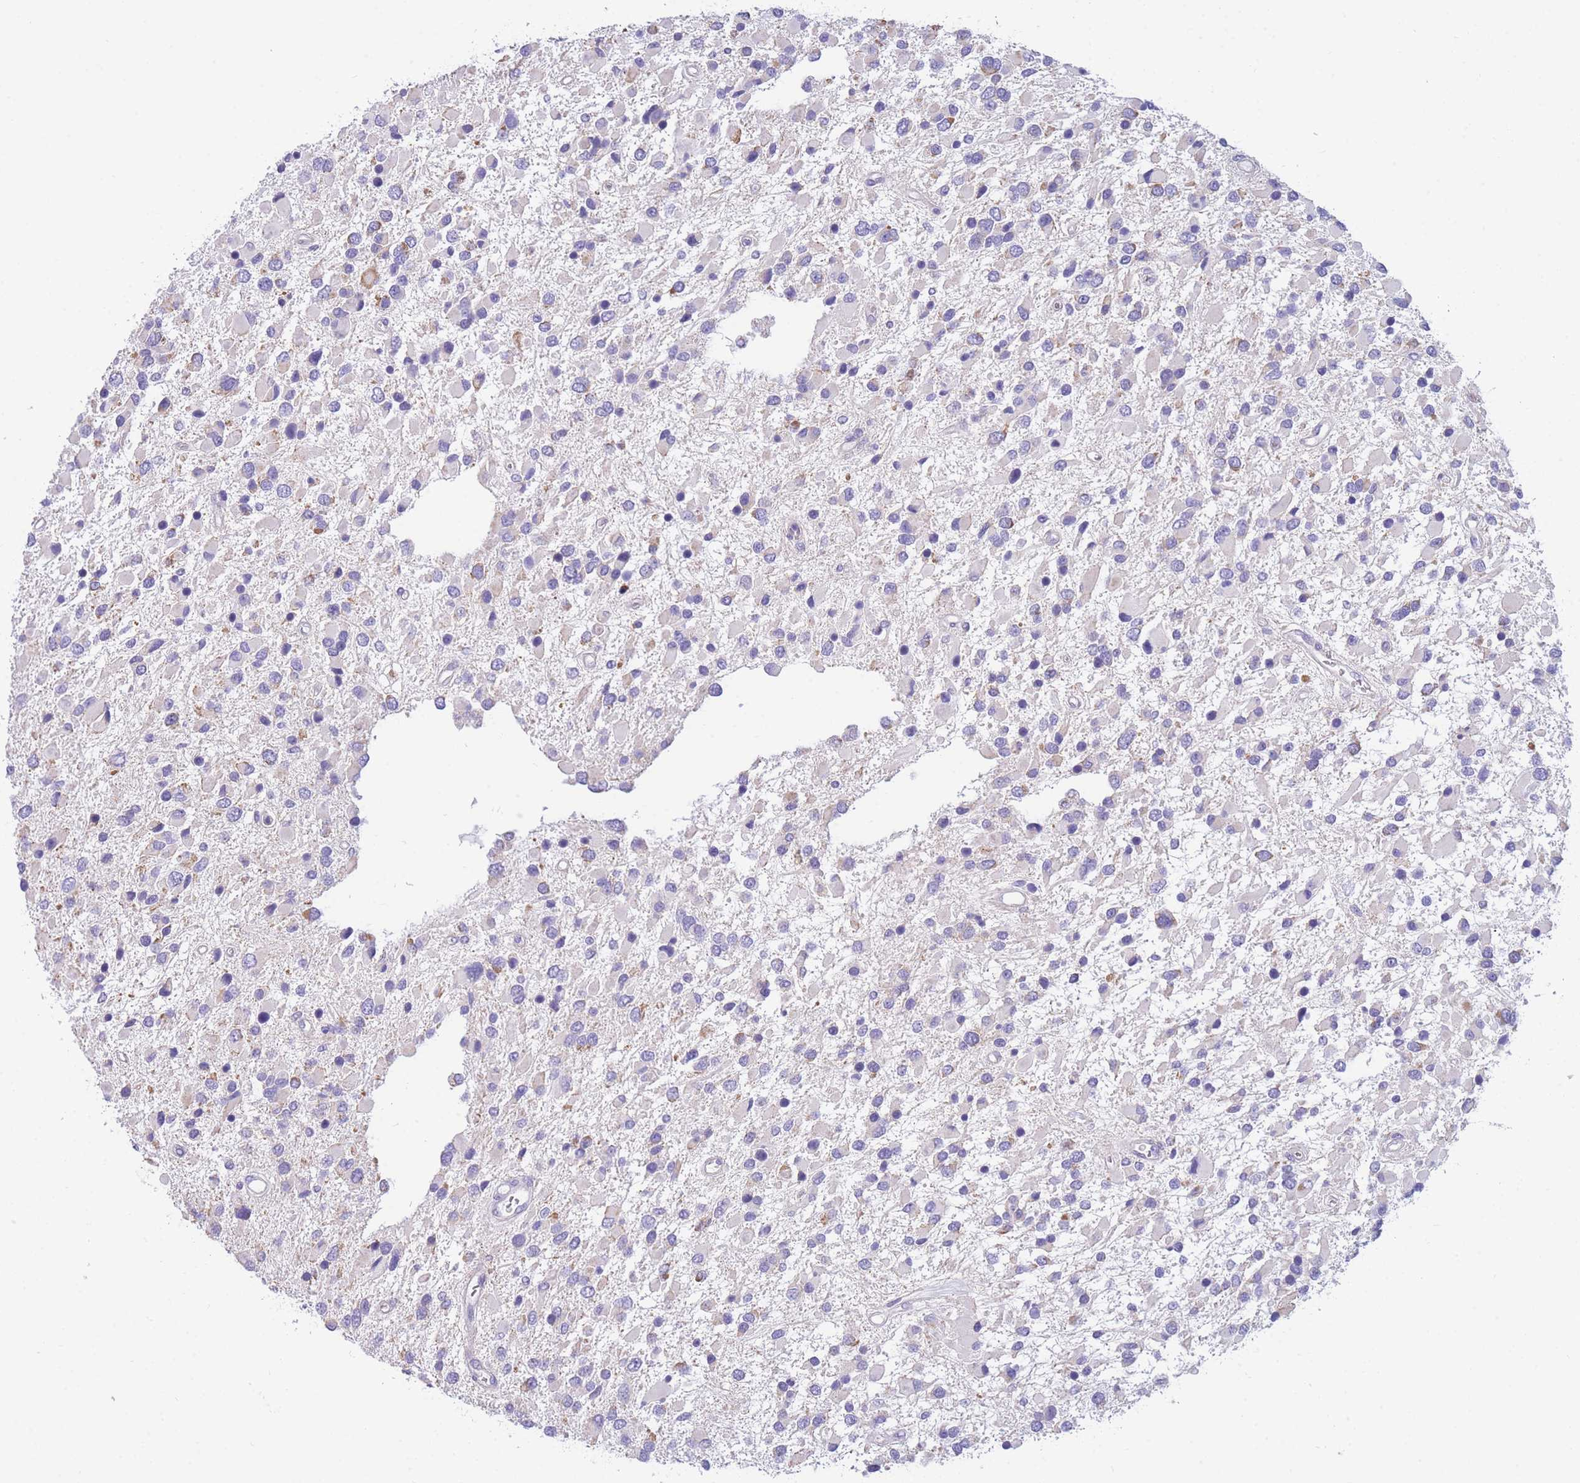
{"staining": {"intensity": "moderate", "quantity": "<25%", "location": "cytoplasmic/membranous"}, "tissue": "glioma", "cell_type": "Tumor cells", "image_type": "cancer", "snomed": [{"axis": "morphology", "description": "Glioma, malignant, High grade"}, {"axis": "topography", "description": "Brain"}], "caption": "The immunohistochemical stain labels moderate cytoplasmic/membranous expression in tumor cells of malignant glioma (high-grade) tissue.", "gene": "DHRS11", "patient": {"sex": "male", "age": 53}}